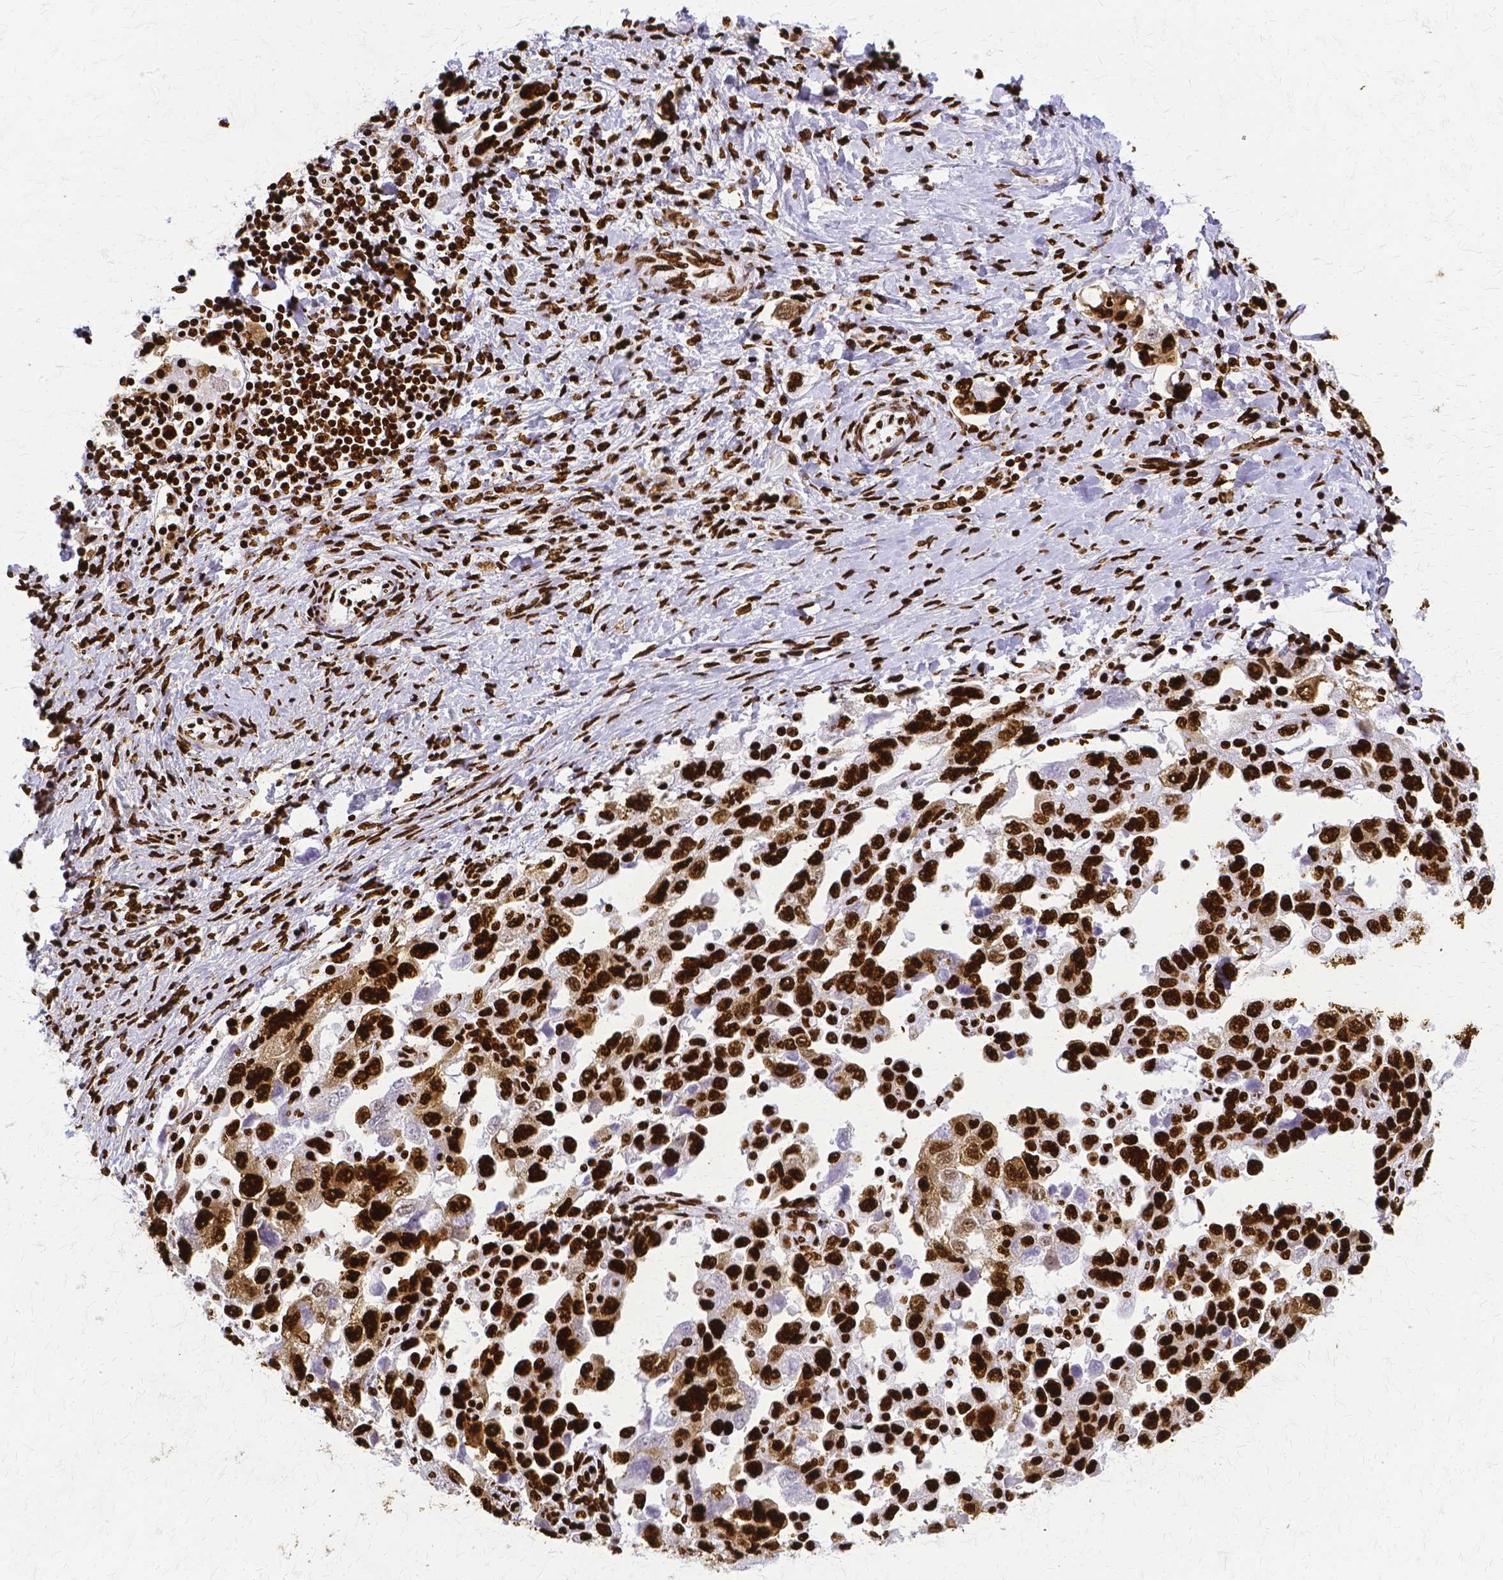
{"staining": {"intensity": "strong", "quantity": ">75%", "location": "nuclear"}, "tissue": "ovarian cancer", "cell_type": "Tumor cells", "image_type": "cancer", "snomed": [{"axis": "morphology", "description": "Carcinoma, NOS"}, {"axis": "morphology", "description": "Cystadenocarcinoma, serous, NOS"}, {"axis": "topography", "description": "Ovary"}], "caption": "Immunohistochemical staining of human ovarian cancer shows high levels of strong nuclear staining in about >75% of tumor cells.", "gene": "SFPQ", "patient": {"sex": "female", "age": 69}}